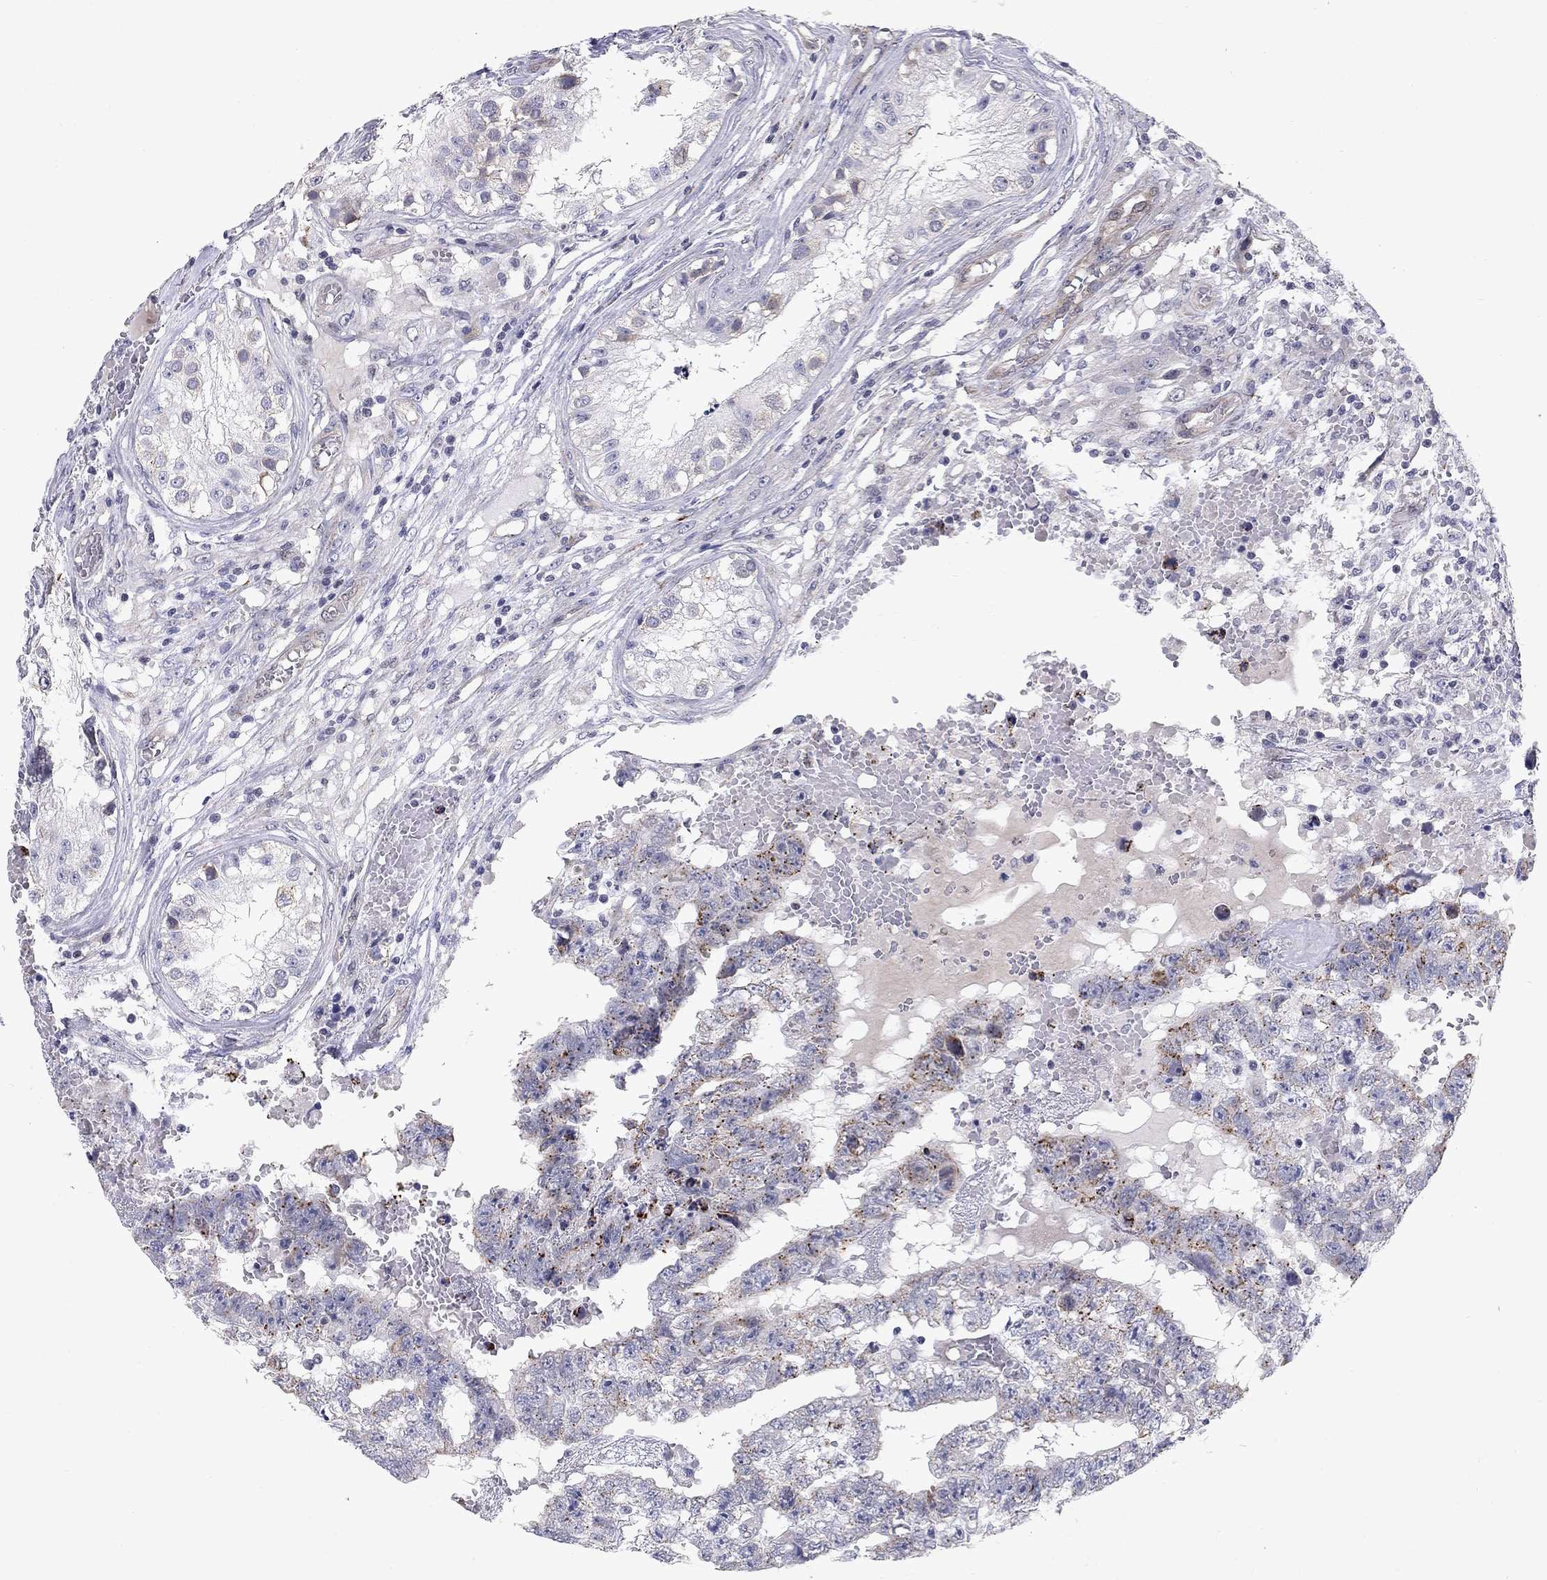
{"staining": {"intensity": "negative", "quantity": "none", "location": "none"}, "tissue": "testis cancer", "cell_type": "Tumor cells", "image_type": "cancer", "snomed": [{"axis": "morphology", "description": "Carcinoma, Embryonal, NOS"}, {"axis": "topography", "description": "Testis"}], "caption": "There is no significant positivity in tumor cells of testis cancer (embryonal carcinoma).", "gene": "CLIC6", "patient": {"sex": "male", "age": 25}}